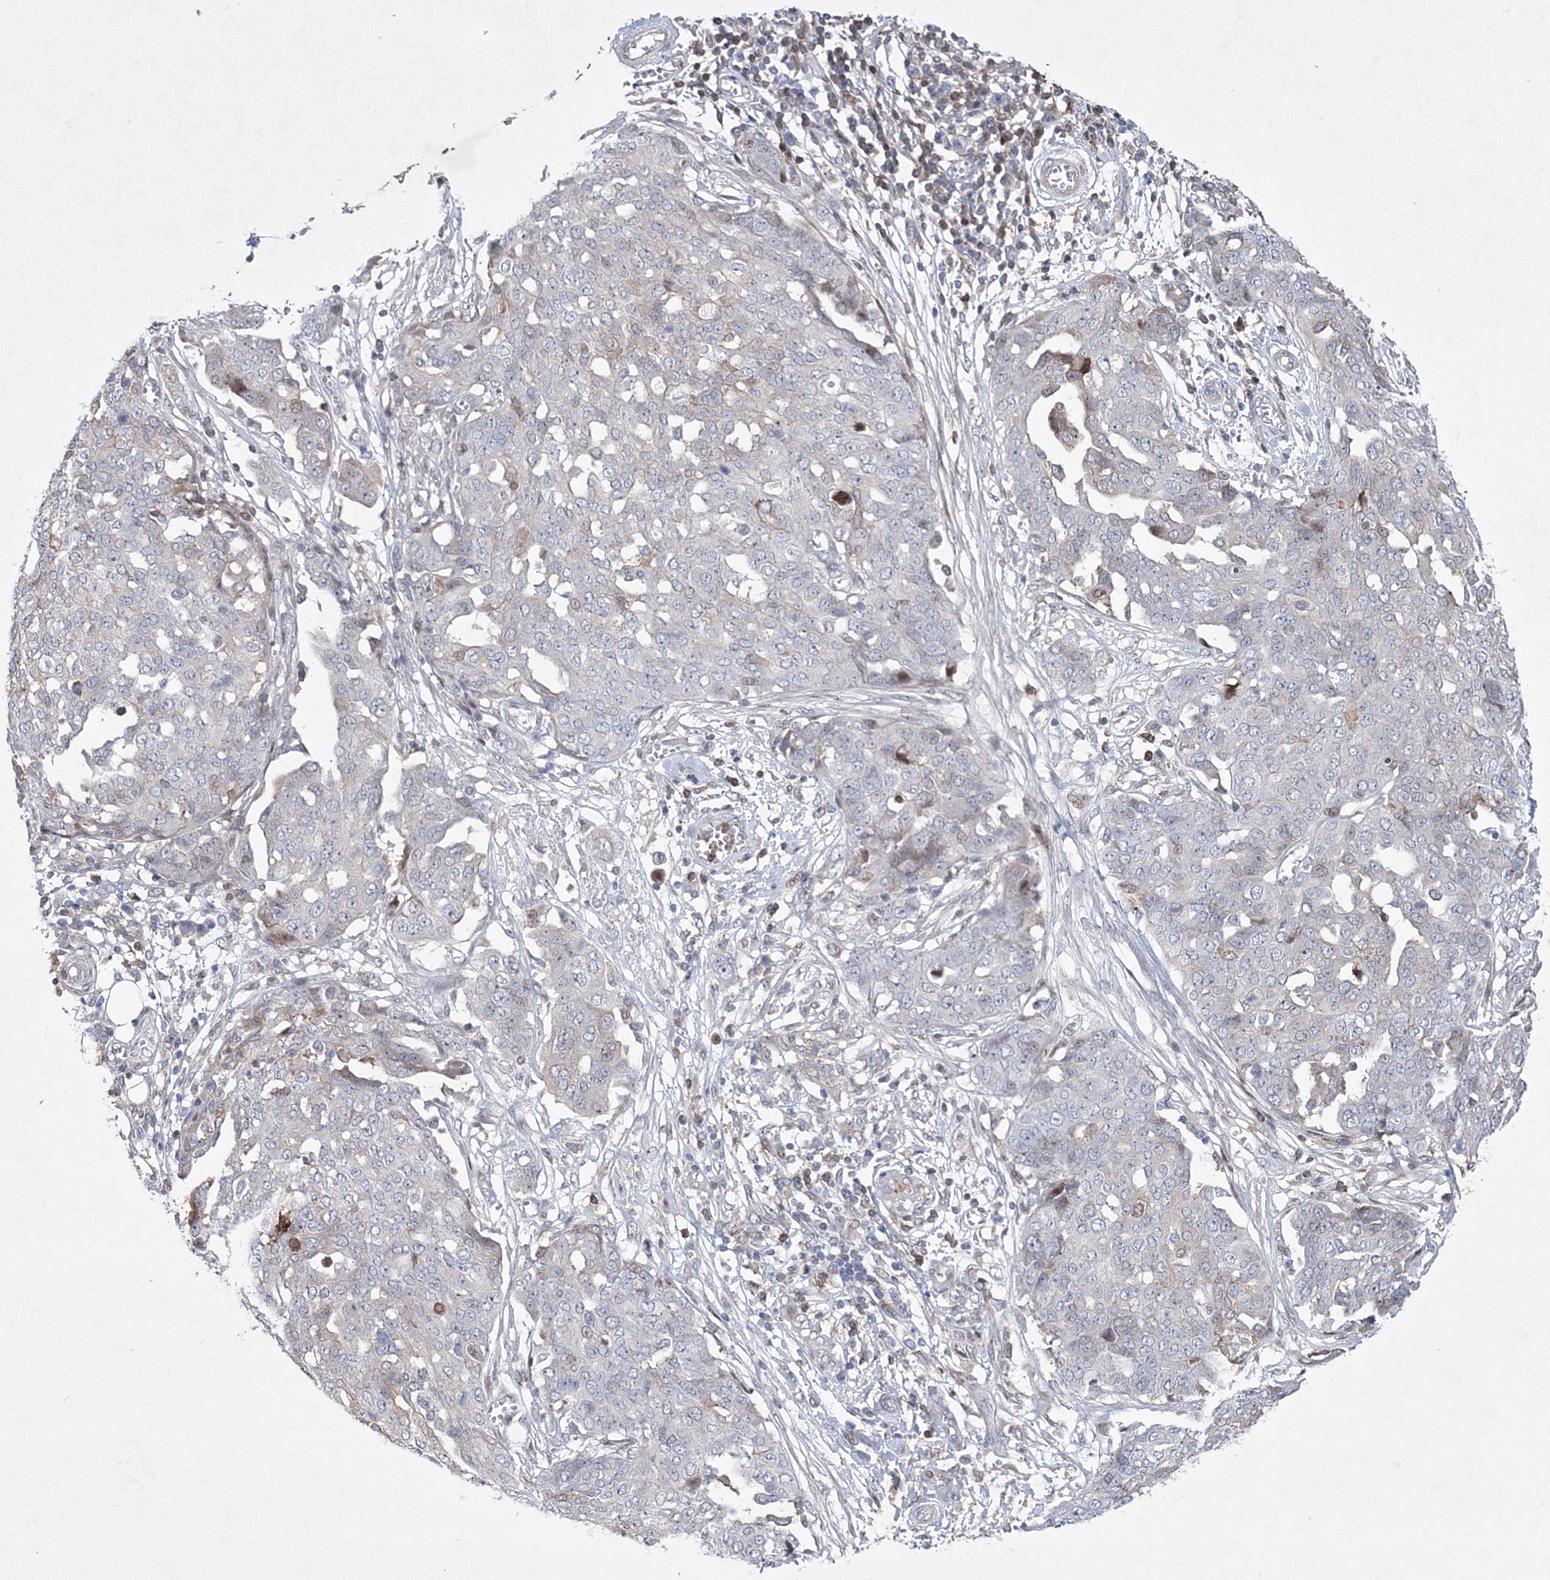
{"staining": {"intensity": "negative", "quantity": "none", "location": "none"}, "tissue": "ovarian cancer", "cell_type": "Tumor cells", "image_type": "cancer", "snomed": [{"axis": "morphology", "description": "Cystadenocarcinoma, serous, NOS"}, {"axis": "topography", "description": "Soft tissue"}, {"axis": "topography", "description": "Ovary"}], "caption": "This is an immunohistochemistry image of human ovarian cancer (serous cystadenocarcinoma). There is no expression in tumor cells.", "gene": "RNPEPL1", "patient": {"sex": "female", "age": 57}}